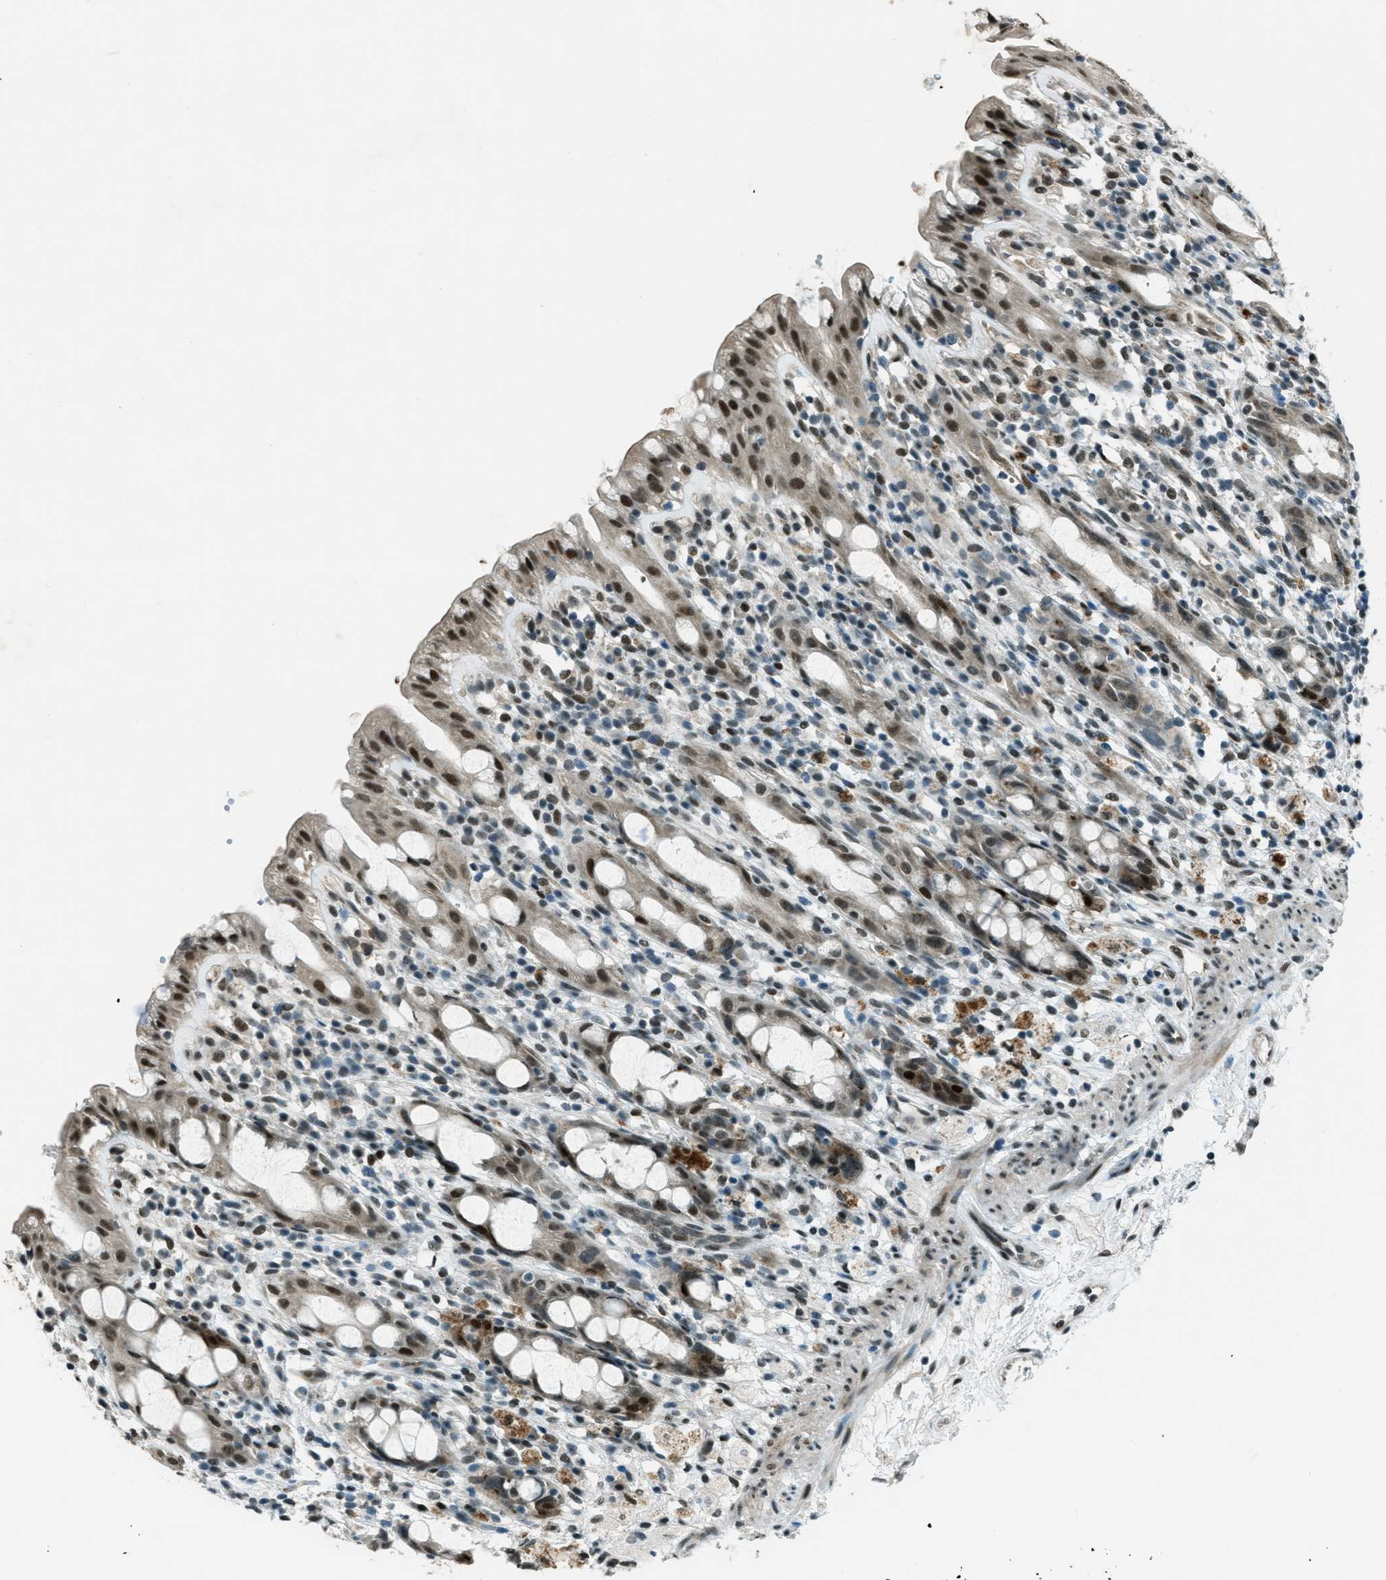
{"staining": {"intensity": "strong", "quantity": "25%-75%", "location": "nuclear"}, "tissue": "rectum", "cell_type": "Glandular cells", "image_type": "normal", "snomed": [{"axis": "morphology", "description": "Normal tissue, NOS"}, {"axis": "topography", "description": "Rectum"}], "caption": "Strong nuclear protein positivity is appreciated in about 25%-75% of glandular cells in rectum.", "gene": "TARDBP", "patient": {"sex": "male", "age": 44}}